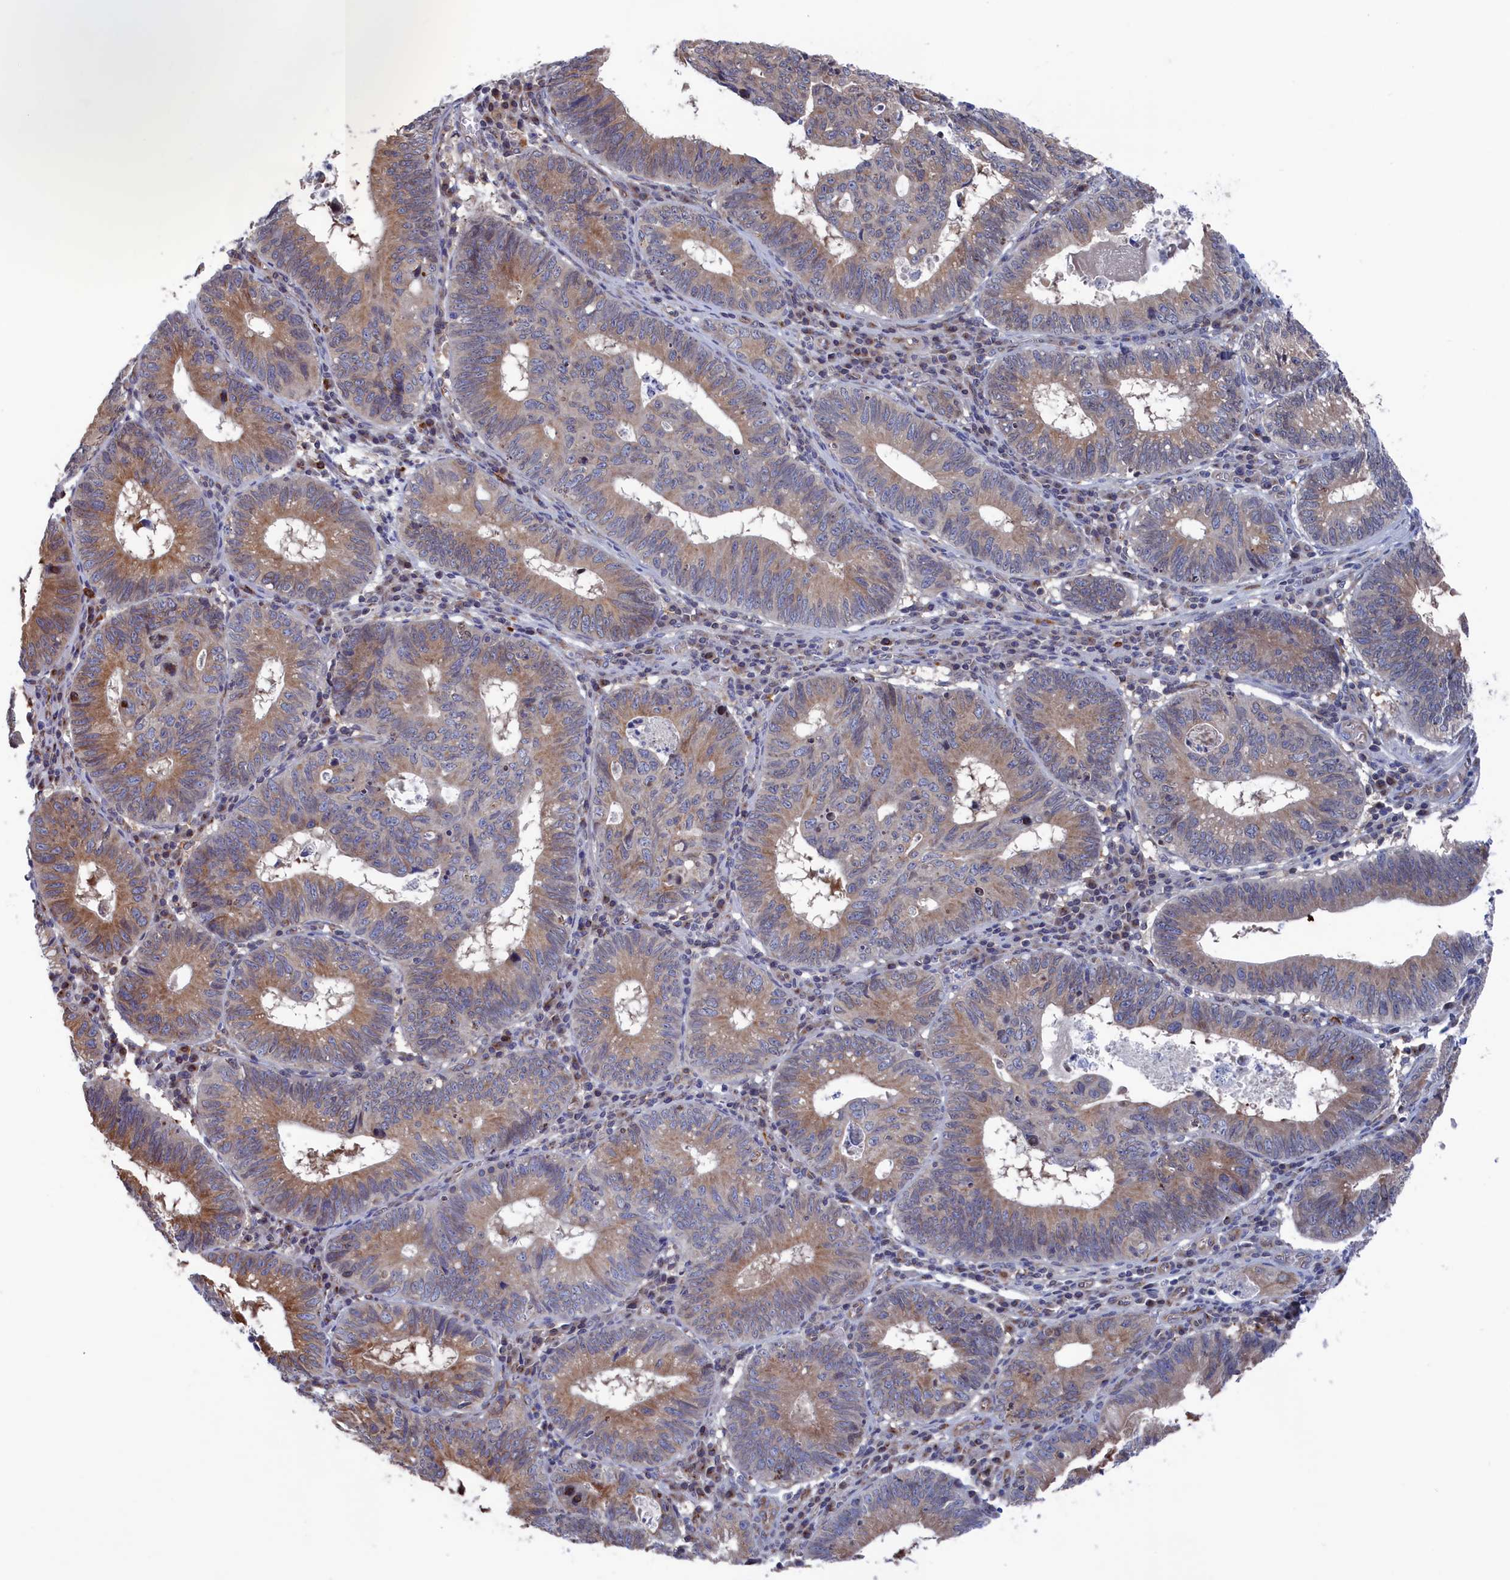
{"staining": {"intensity": "moderate", "quantity": ">75%", "location": "cytoplasmic/membranous"}, "tissue": "stomach cancer", "cell_type": "Tumor cells", "image_type": "cancer", "snomed": [{"axis": "morphology", "description": "Adenocarcinoma, NOS"}, {"axis": "topography", "description": "Stomach"}], "caption": "Approximately >75% of tumor cells in human adenocarcinoma (stomach) demonstrate moderate cytoplasmic/membranous protein expression as visualized by brown immunohistochemical staining.", "gene": "NUTF2", "patient": {"sex": "male", "age": 59}}